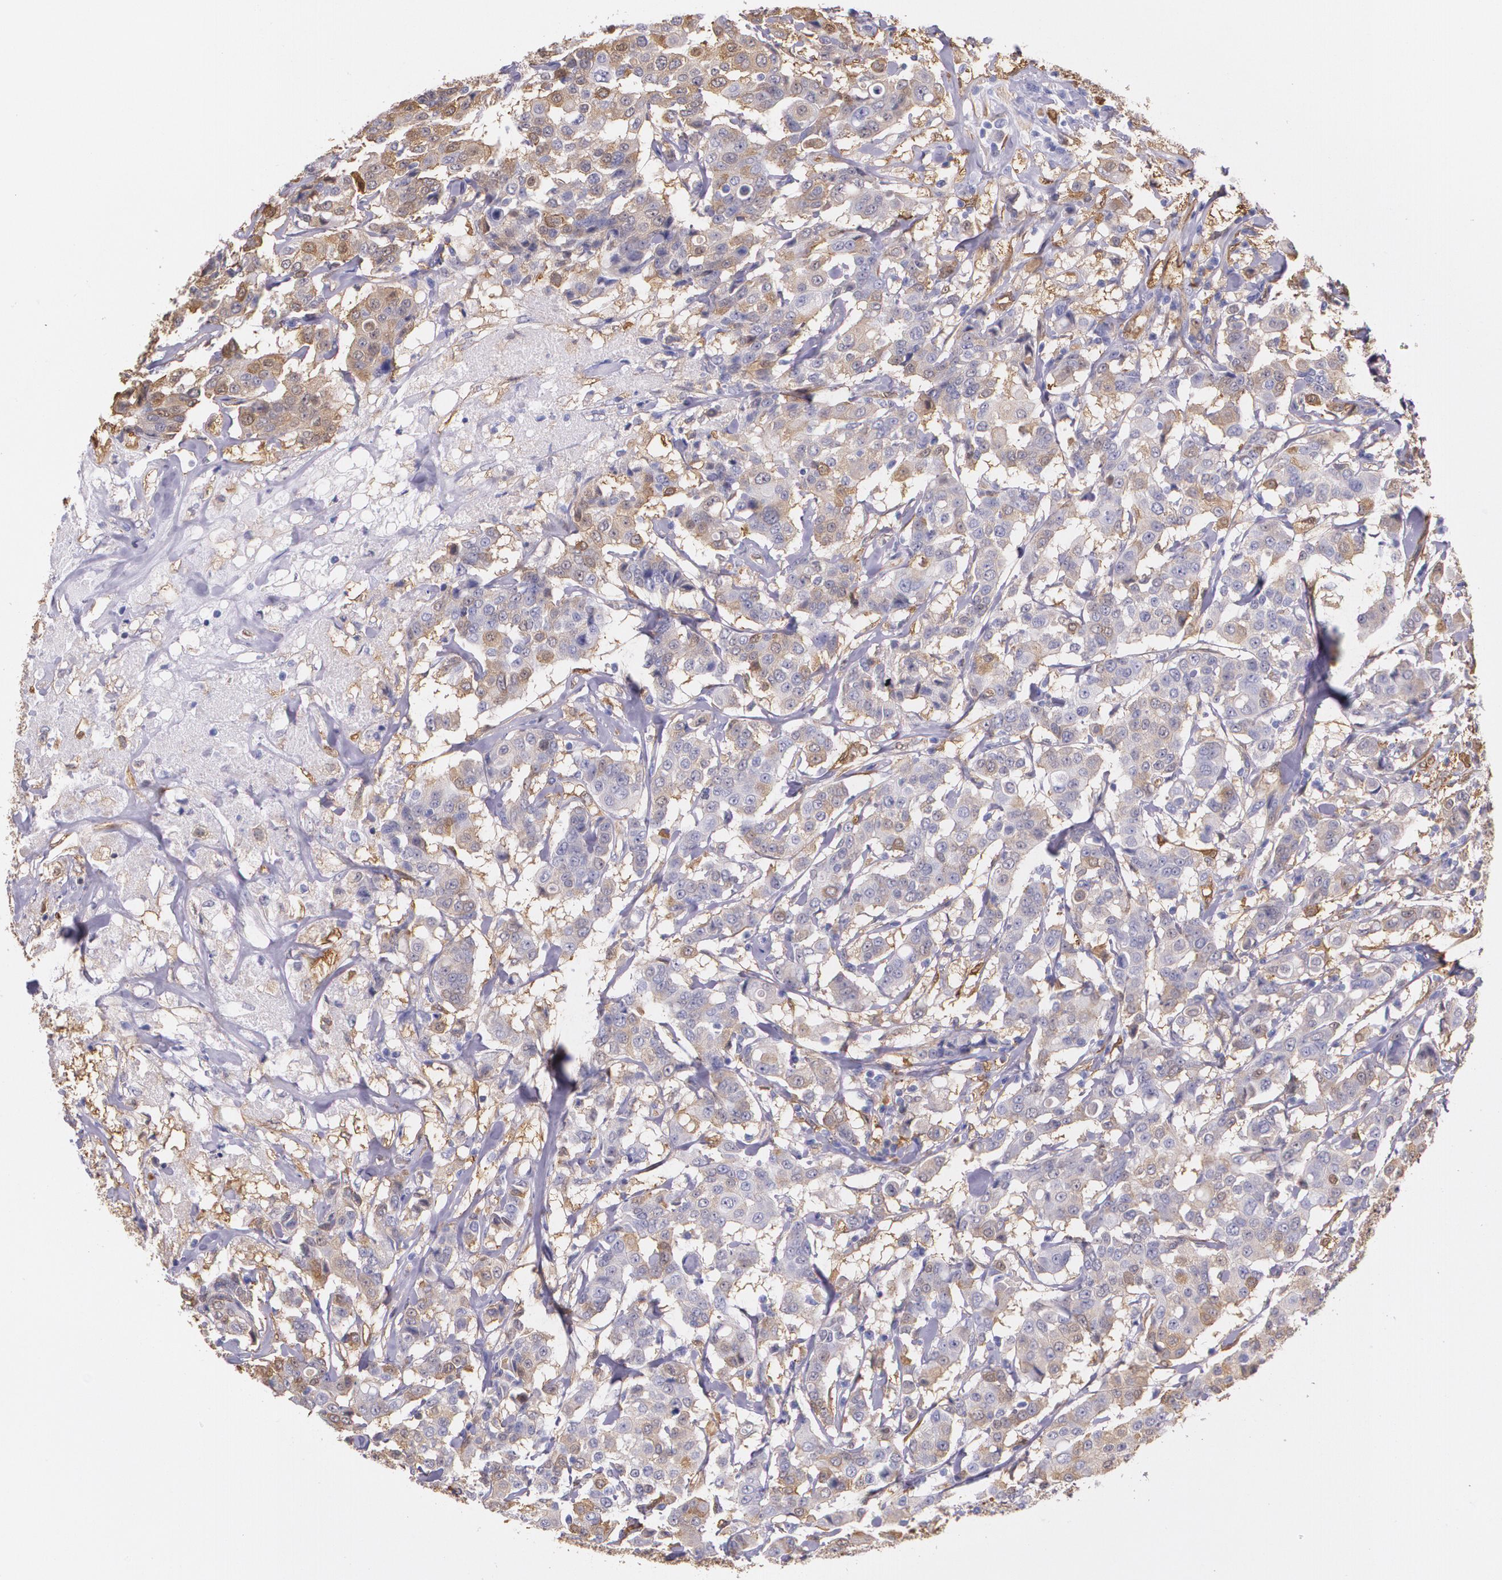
{"staining": {"intensity": "weak", "quantity": "<25%", "location": "cytoplasmic/membranous"}, "tissue": "breast cancer", "cell_type": "Tumor cells", "image_type": "cancer", "snomed": [{"axis": "morphology", "description": "Duct carcinoma"}, {"axis": "topography", "description": "Breast"}], "caption": "The image displays no staining of tumor cells in breast infiltrating ductal carcinoma. (DAB (3,3'-diaminobenzidine) IHC, high magnification).", "gene": "MMP2", "patient": {"sex": "female", "age": 27}}